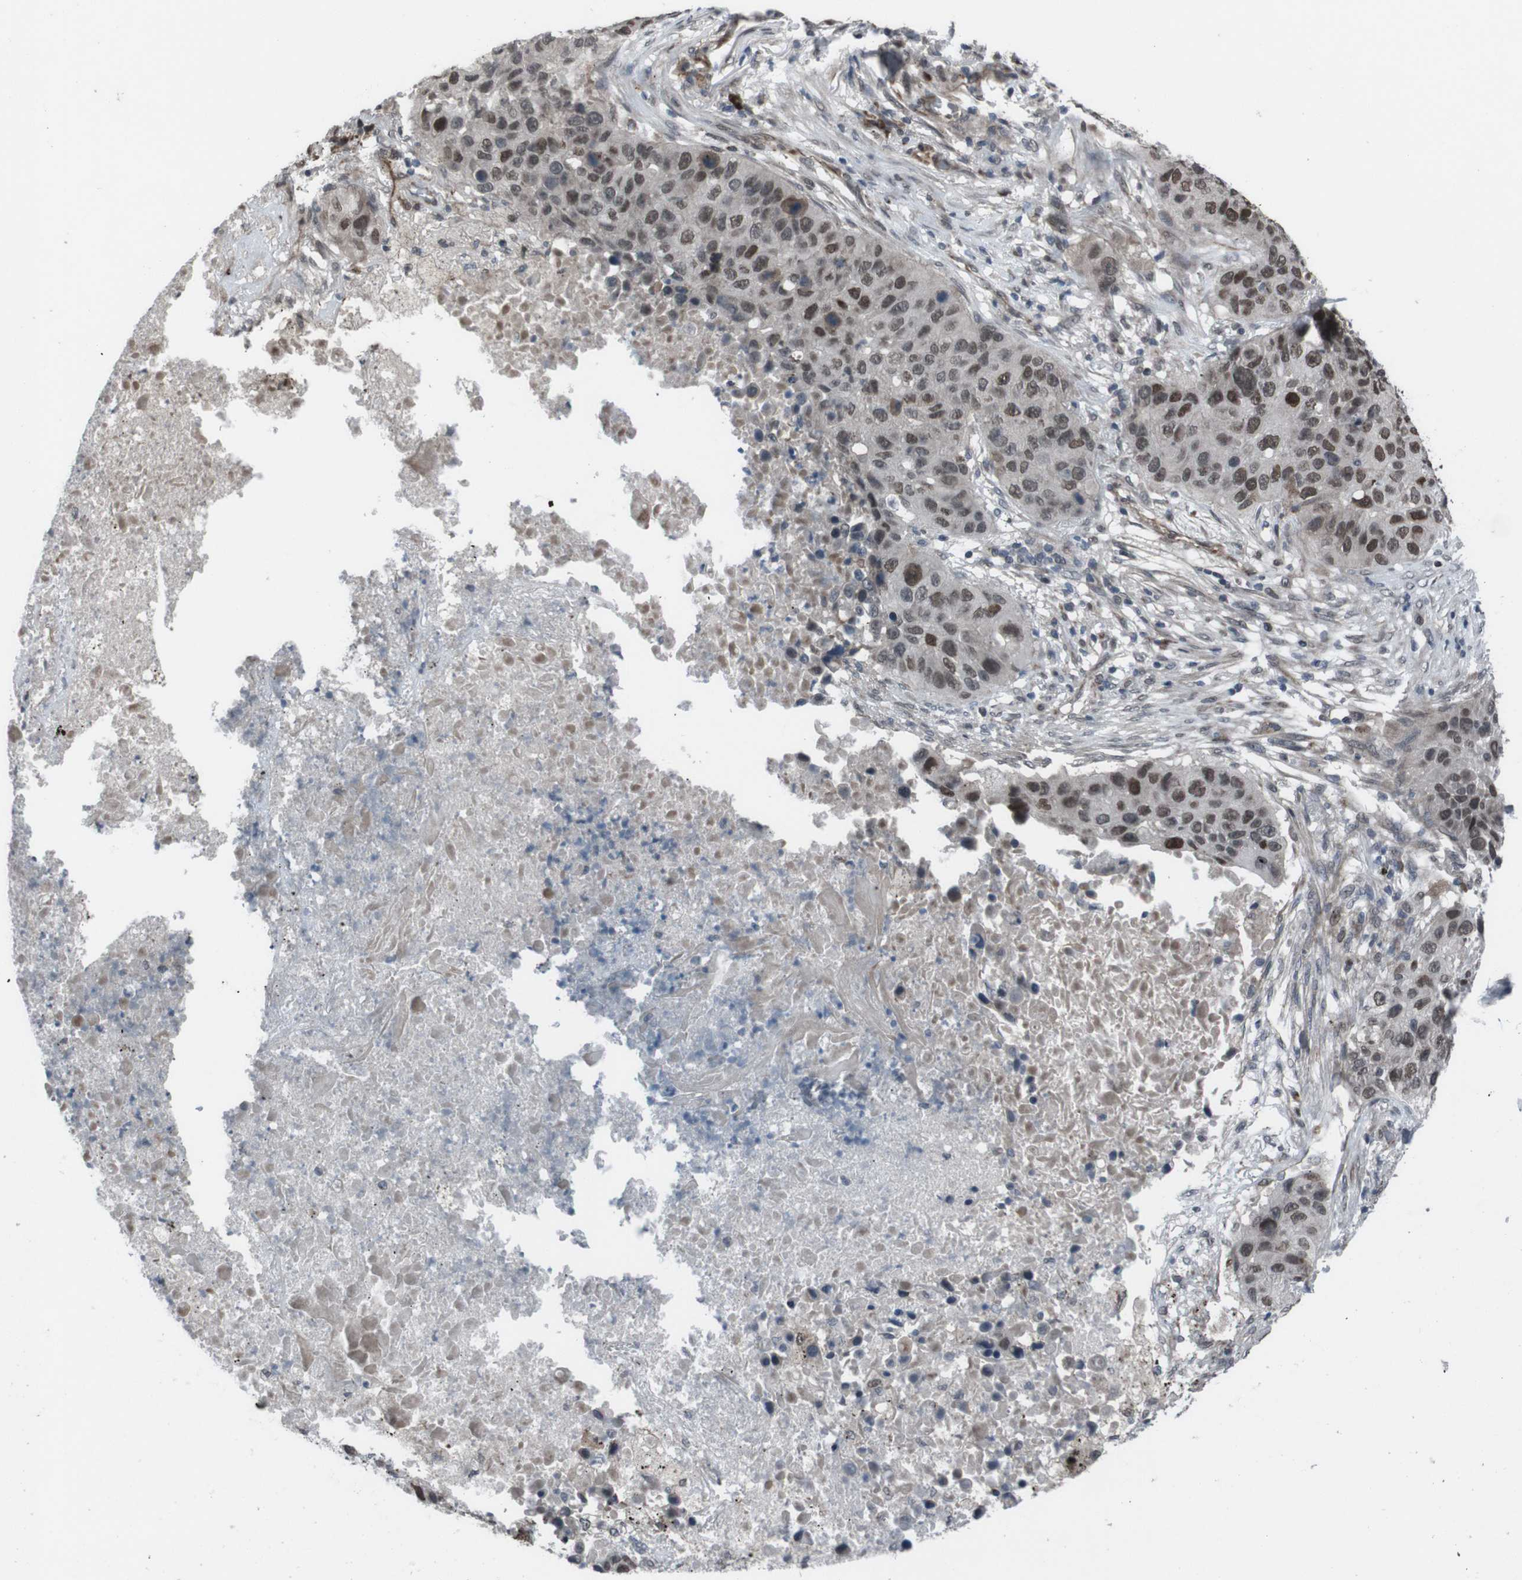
{"staining": {"intensity": "moderate", "quantity": ">75%", "location": "nuclear"}, "tissue": "lung cancer", "cell_type": "Tumor cells", "image_type": "cancer", "snomed": [{"axis": "morphology", "description": "Squamous cell carcinoma, NOS"}, {"axis": "topography", "description": "Lung"}], "caption": "Protein staining by immunohistochemistry reveals moderate nuclear staining in about >75% of tumor cells in squamous cell carcinoma (lung). Ihc stains the protein of interest in brown and the nuclei are stained blue.", "gene": "SS18L1", "patient": {"sex": "male", "age": 57}}